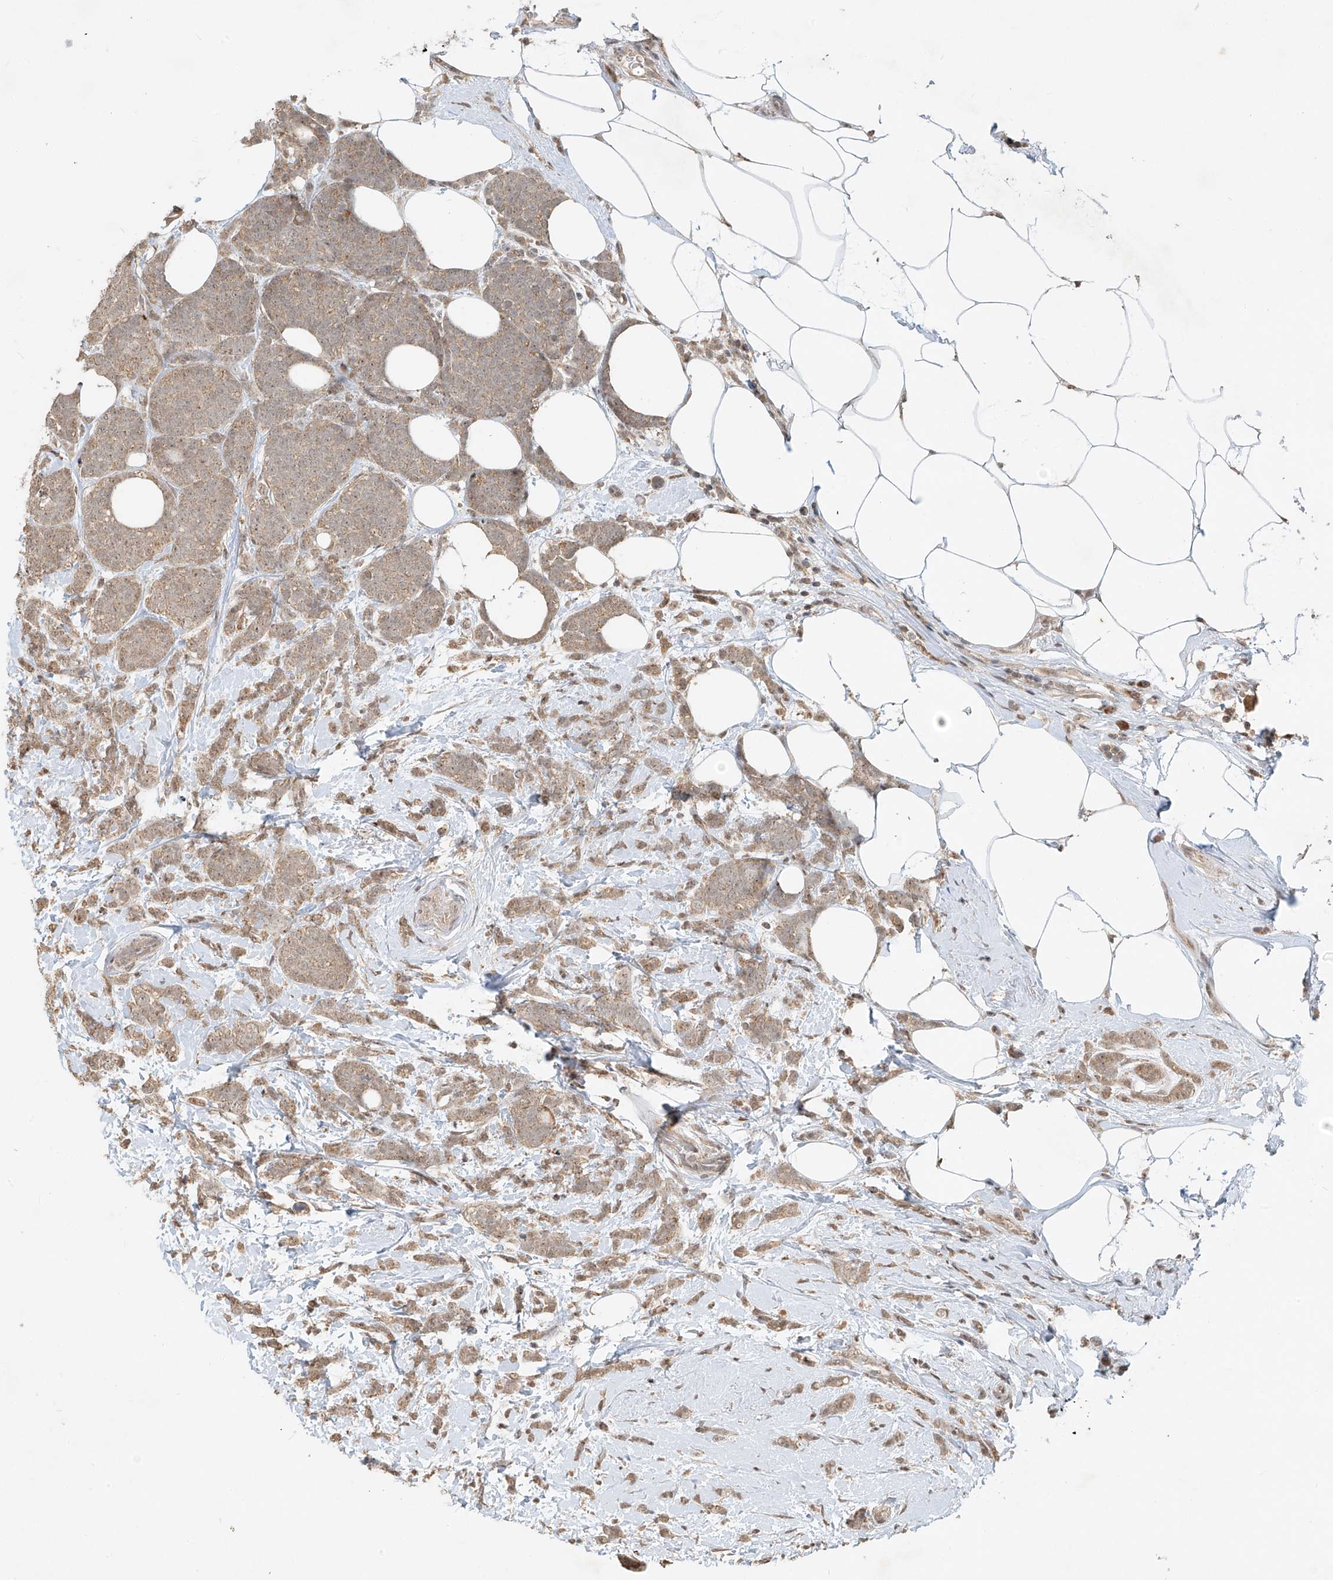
{"staining": {"intensity": "weak", "quantity": ">75%", "location": "cytoplasmic/membranous"}, "tissue": "breast cancer", "cell_type": "Tumor cells", "image_type": "cancer", "snomed": [{"axis": "morphology", "description": "Lobular carcinoma"}, {"axis": "topography", "description": "Breast"}], "caption": "The immunohistochemical stain labels weak cytoplasmic/membranous expression in tumor cells of lobular carcinoma (breast) tissue.", "gene": "SYTL3", "patient": {"sex": "female", "age": 58}}